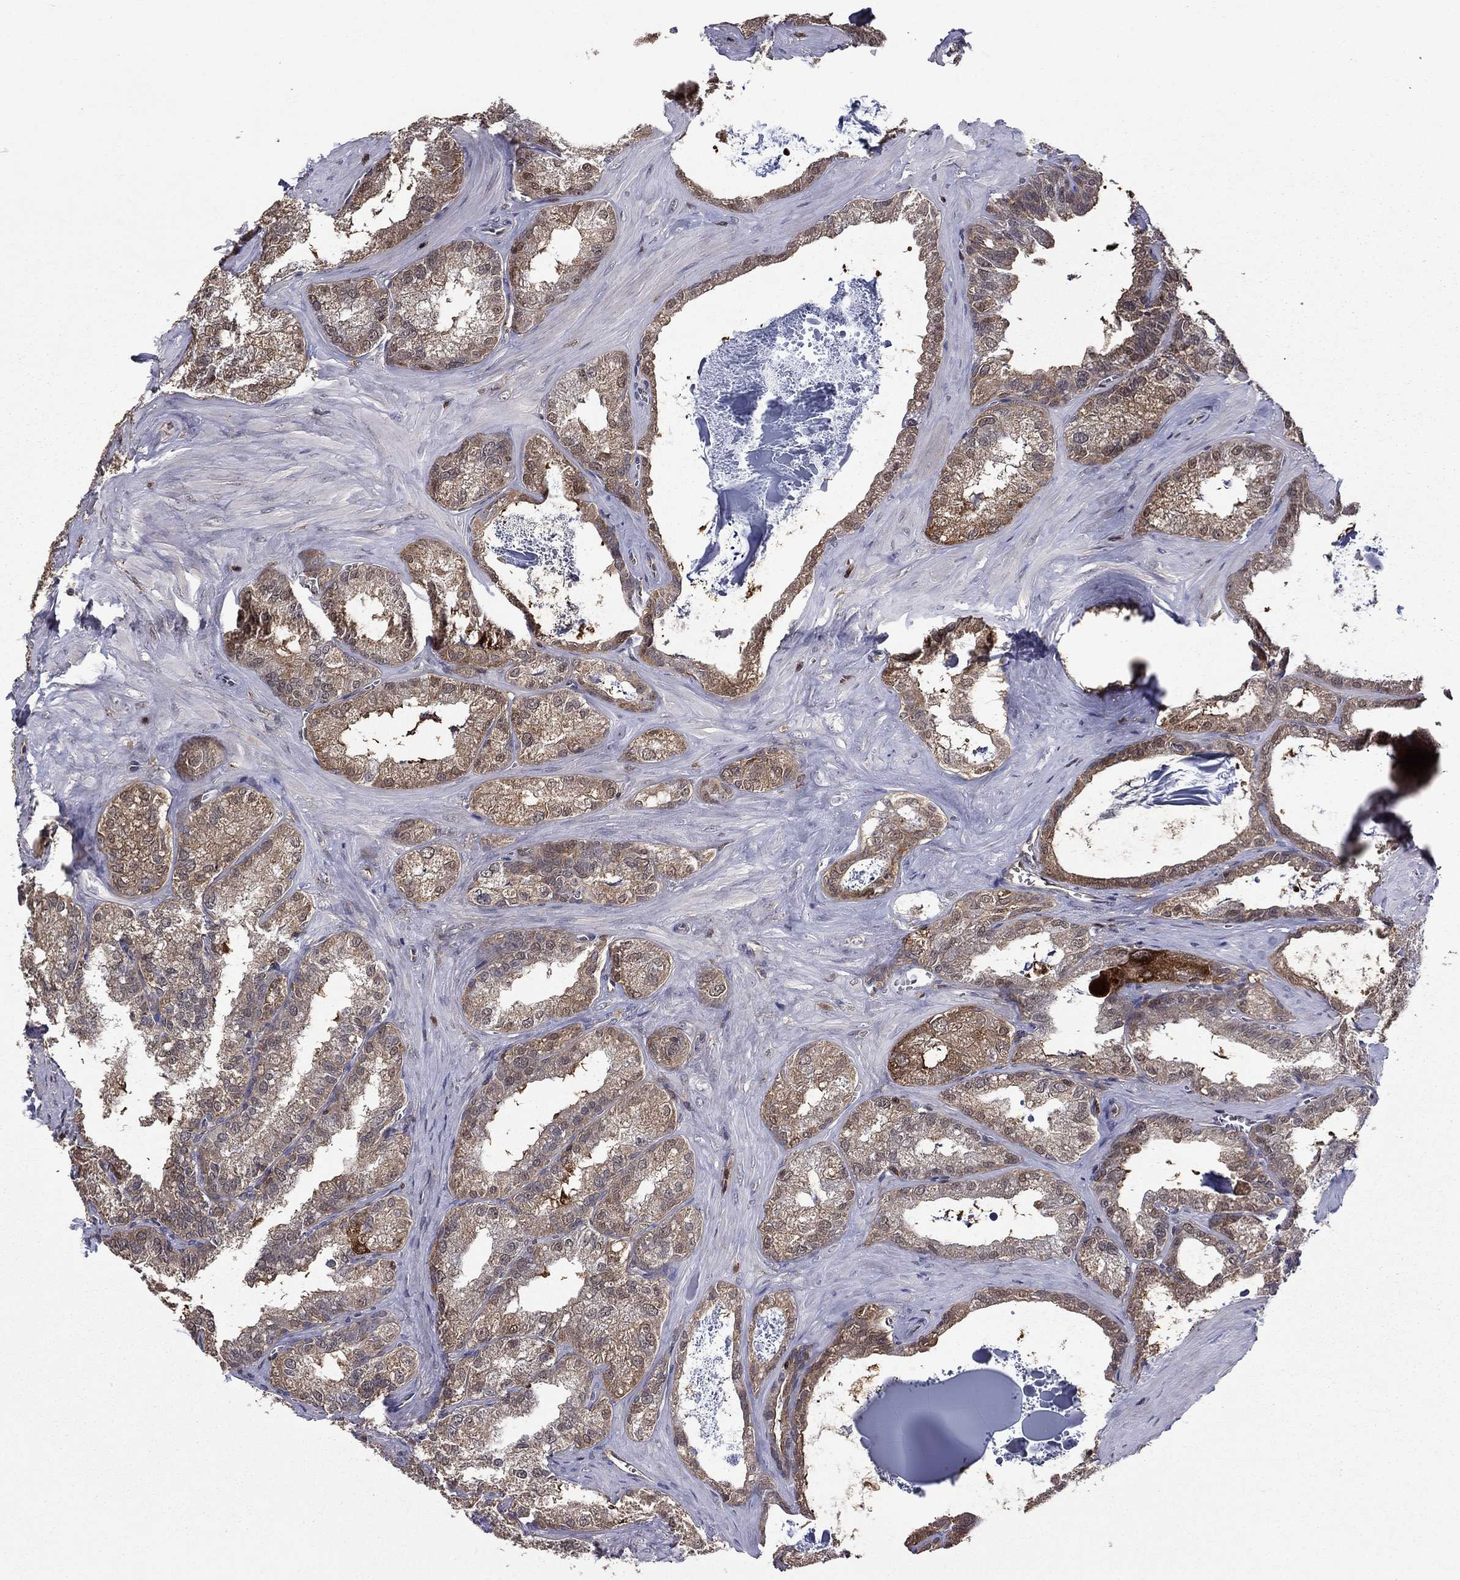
{"staining": {"intensity": "moderate", "quantity": "<25%", "location": "cytoplasmic/membranous"}, "tissue": "seminal vesicle", "cell_type": "Glandular cells", "image_type": "normal", "snomed": [{"axis": "morphology", "description": "Normal tissue, NOS"}, {"axis": "topography", "description": "Seminal veicle"}], "caption": "Moderate cytoplasmic/membranous positivity is seen in approximately <25% of glandular cells in unremarkable seminal vesicle. Nuclei are stained in blue.", "gene": "APPBP2", "patient": {"sex": "male", "age": 57}}